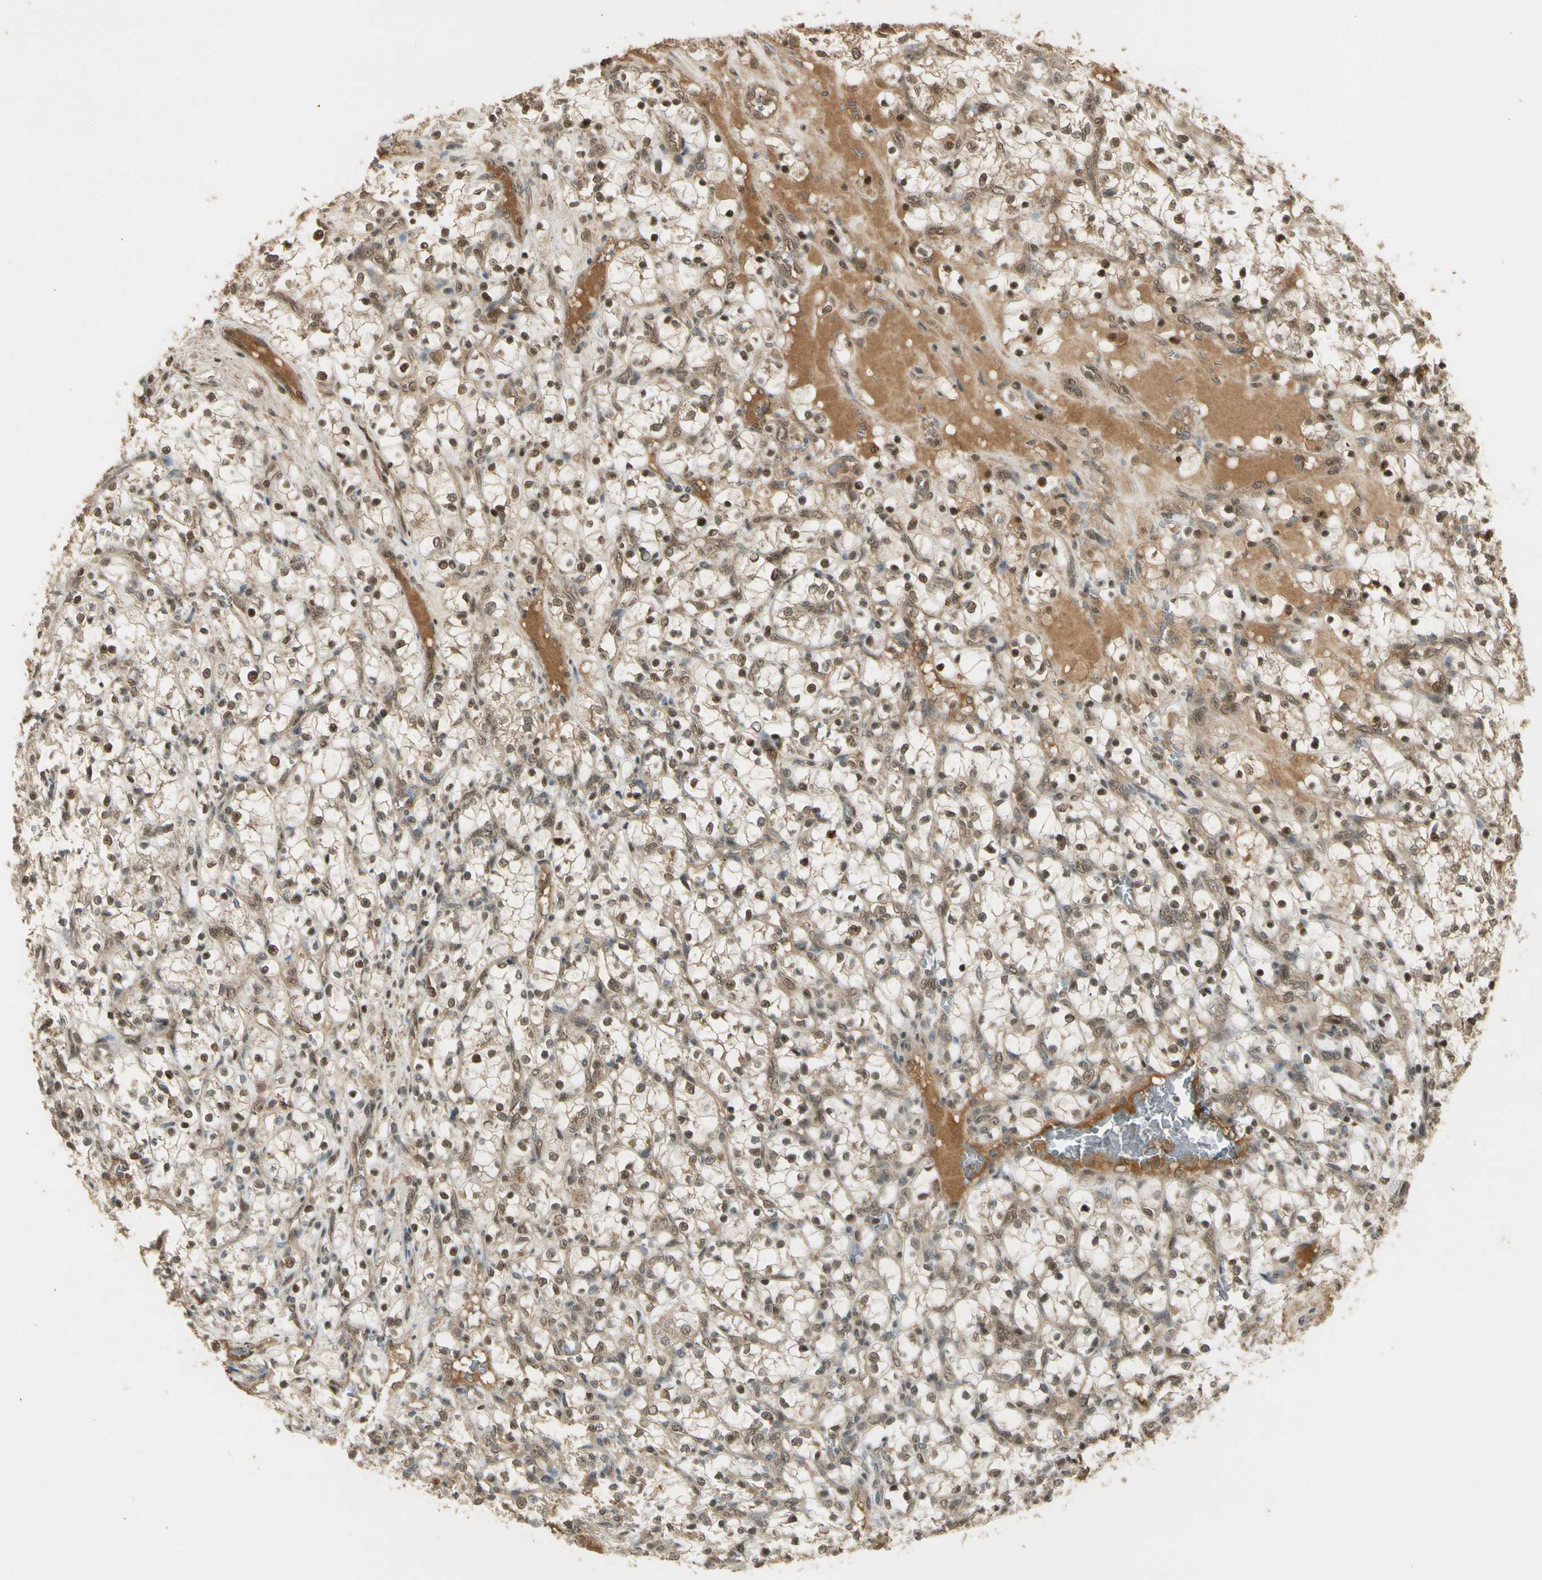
{"staining": {"intensity": "strong", "quantity": ">75%", "location": "nuclear"}, "tissue": "renal cancer", "cell_type": "Tumor cells", "image_type": "cancer", "snomed": [{"axis": "morphology", "description": "Adenocarcinoma, NOS"}, {"axis": "topography", "description": "Kidney"}], "caption": "IHC photomicrograph of neoplastic tissue: renal cancer stained using immunohistochemistry (IHC) exhibits high levels of strong protein expression localized specifically in the nuclear of tumor cells, appearing as a nuclear brown color.", "gene": "GMEB2", "patient": {"sex": "female", "age": 69}}